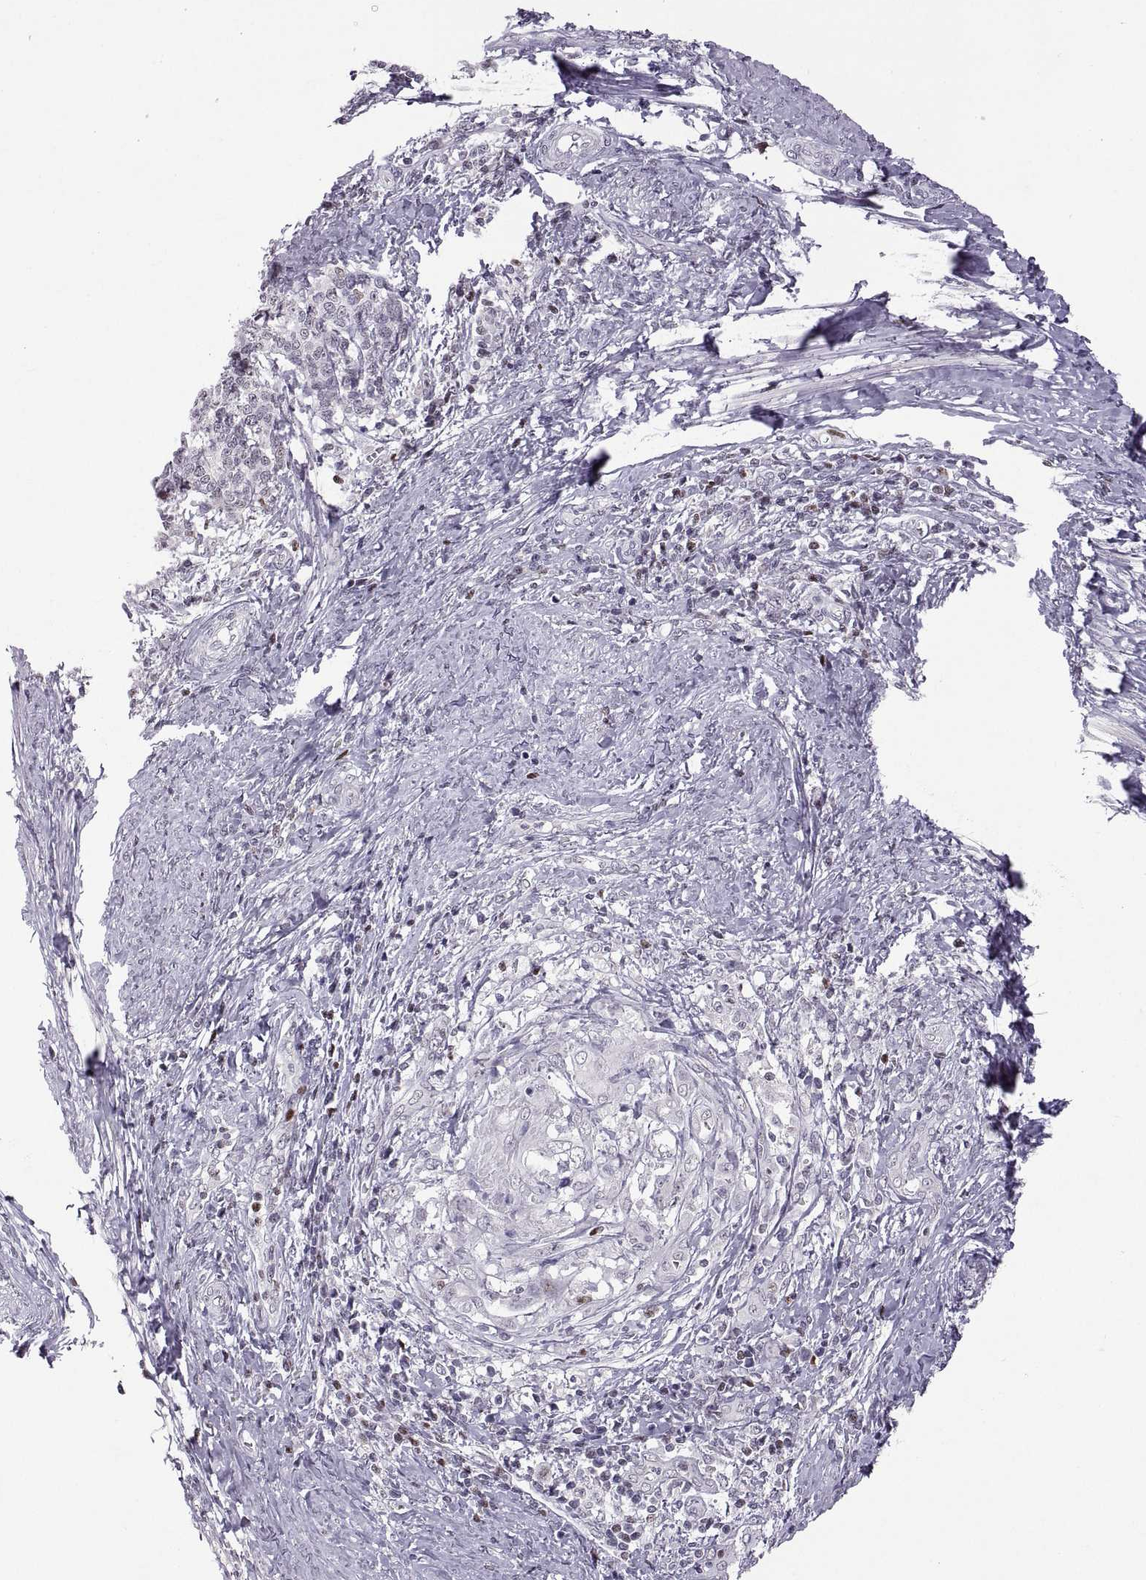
{"staining": {"intensity": "negative", "quantity": "none", "location": "none"}, "tissue": "cervical cancer", "cell_type": "Tumor cells", "image_type": "cancer", "snomed": [{"axis": "morphology", "description": "Squamous cell carcinoma, NOS"}, {"axis": "topography", "description": "Cervix"}], "caption": "Immunohistochemical staining of human cervical cancer displays no significant positivity in tumor cells.", "gene": "NEK2", "patient": {"sex": "female", "age": 39}}